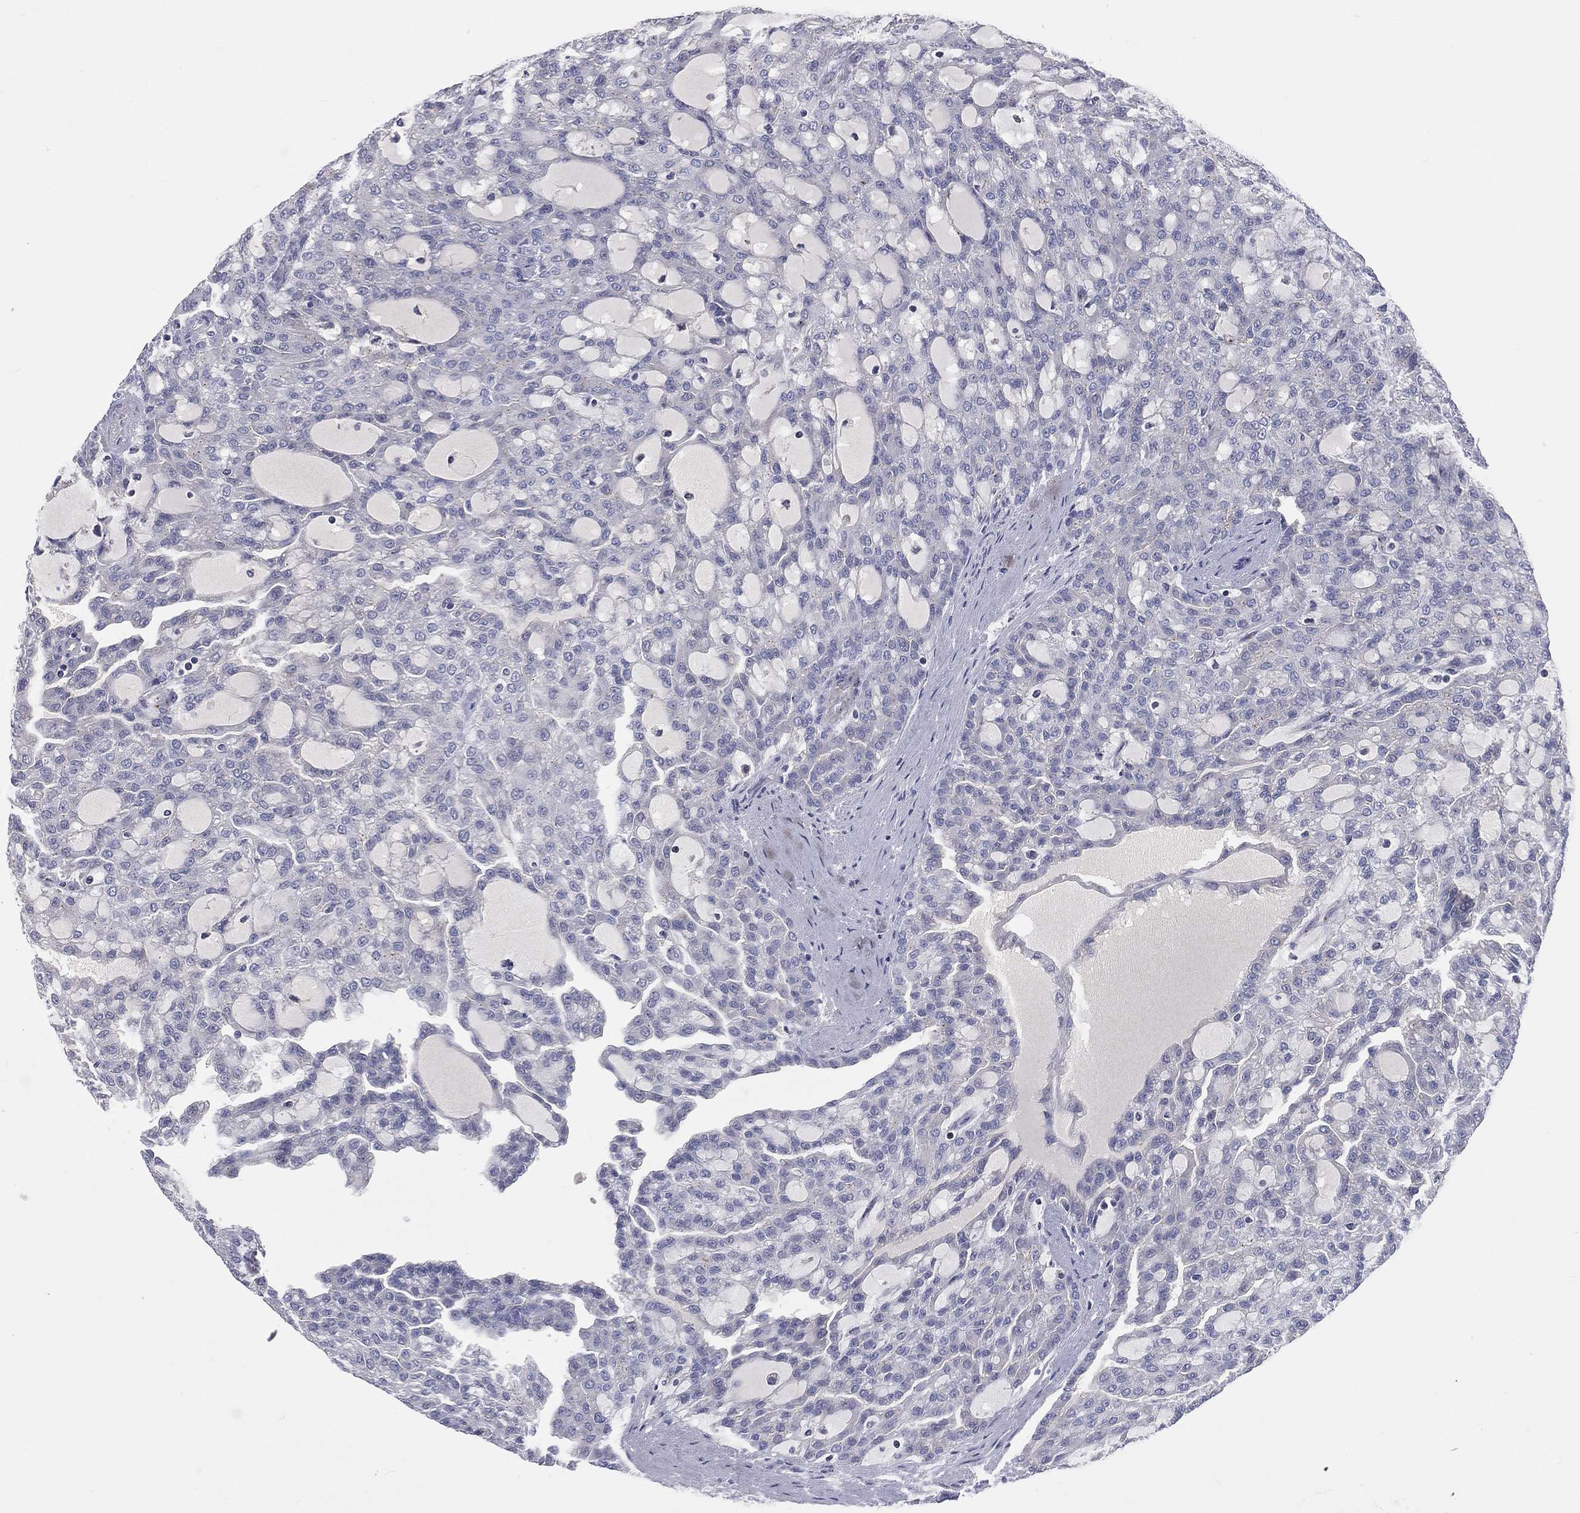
{"staining": {"intensity": "negative", "quantity": "none", "location": "none"}, "tissue": "renal cancer", "cell_type": "Tumor cells", "image_type": "cancer", "snomed": [{"axis": "morphology", "description": "Adenocarcinoma, NOS"}, {"axis": "topography", "description": "Kidney"}], "caption": "Tumor cells show no significant expression in renal cancer.", "gene": "CROCC", "patient": {"sex": "male", "age": 63}}